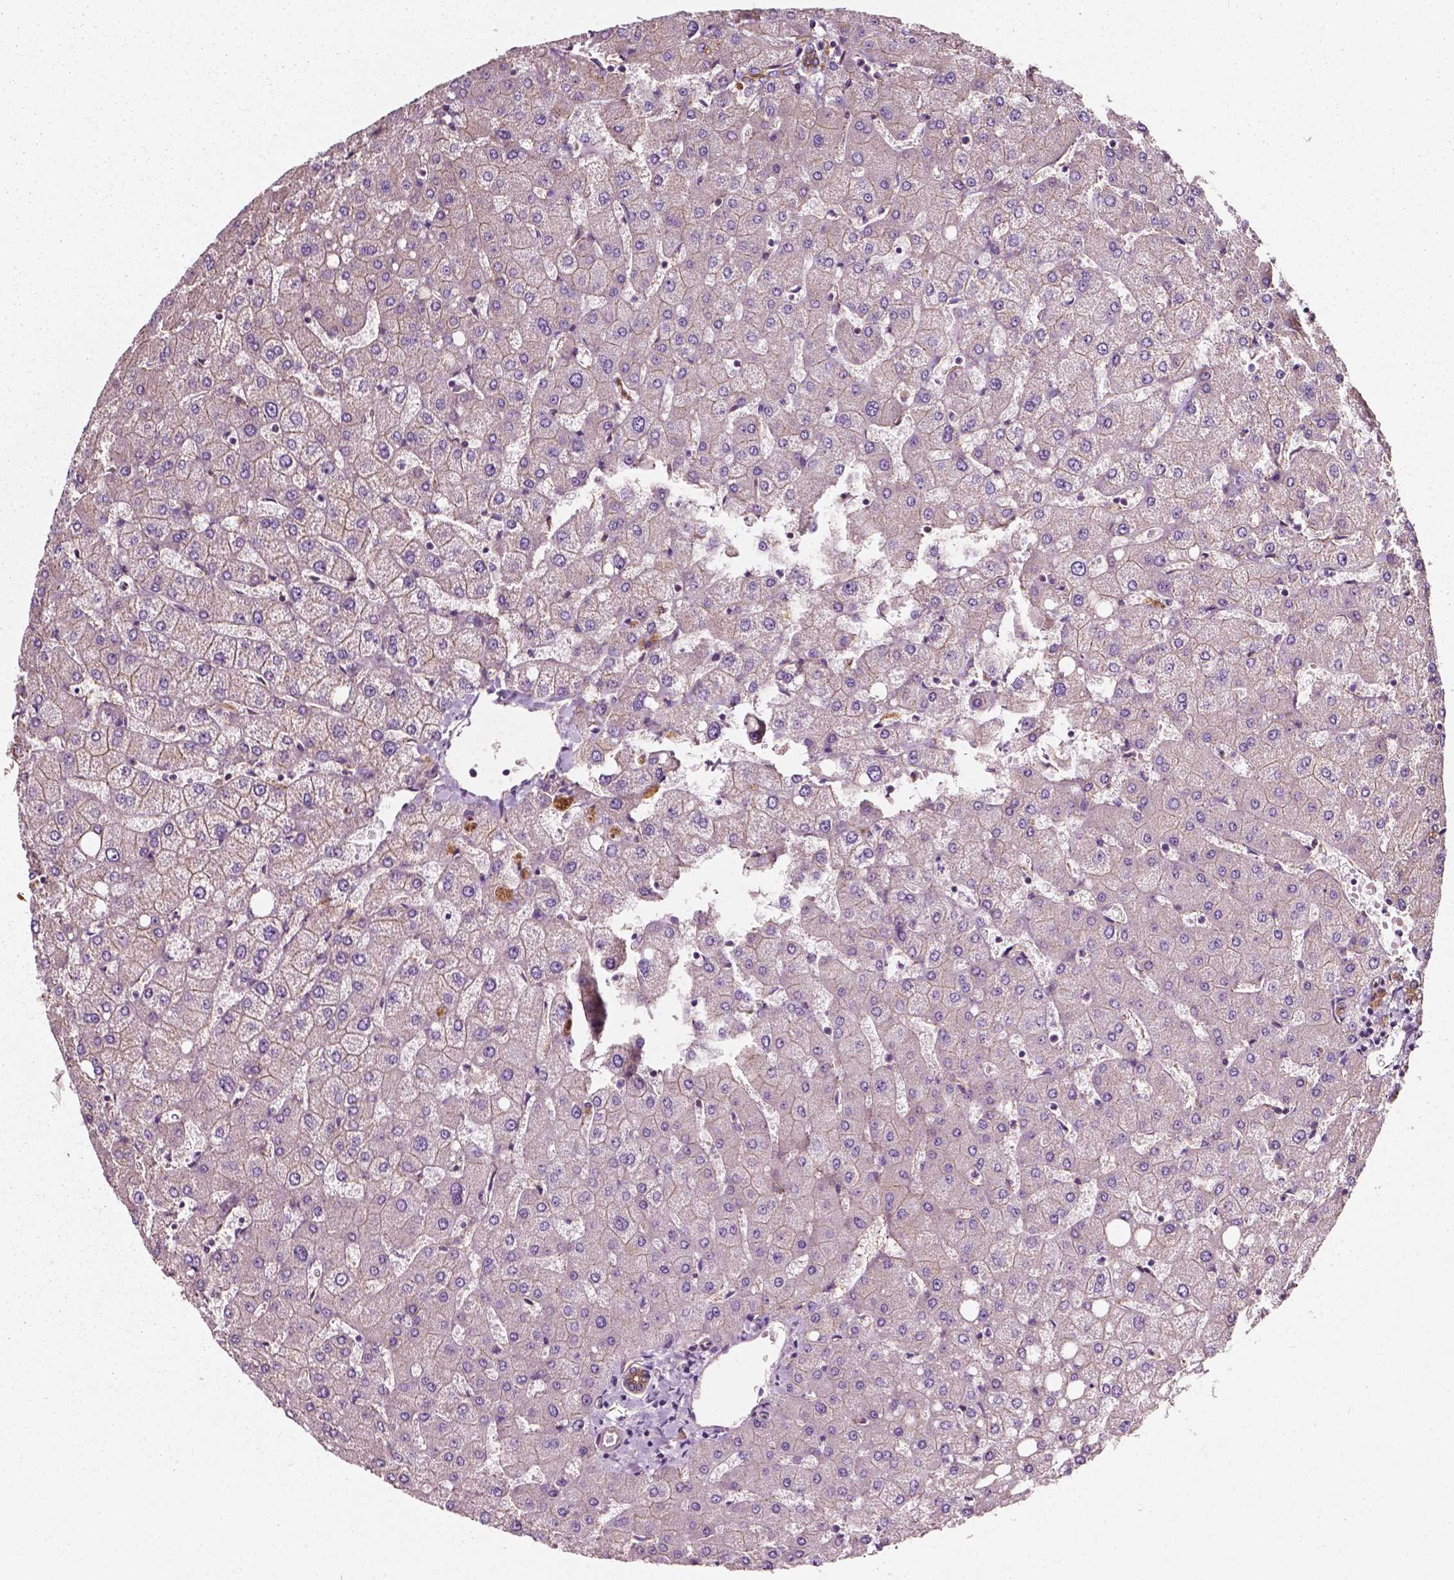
{"staining": {"intensity": "weak", "quantity": ">75%", "location": "cytoplasmic/membranous"}, "tissue": "liver", "cell_type": "Cholangiocytes", "image_type": "normal", "snomed": [{"axis": "morphology", "description": "Normal tissue, NOS"}, {"axis": "topography", "description": "Liver"}], "caption": "IHC histopathology image of normal liver: liver stained using immunohistochemistry (IHC) demonstrates low levels of weak protein expression localized specifically in the cytoplasmic/membranous of cholangiocytes, appearing as a cytoplasmic/membranous brown color.", "gene": "ATG16L1", "patient": {"sex": "female", "age": 54}}